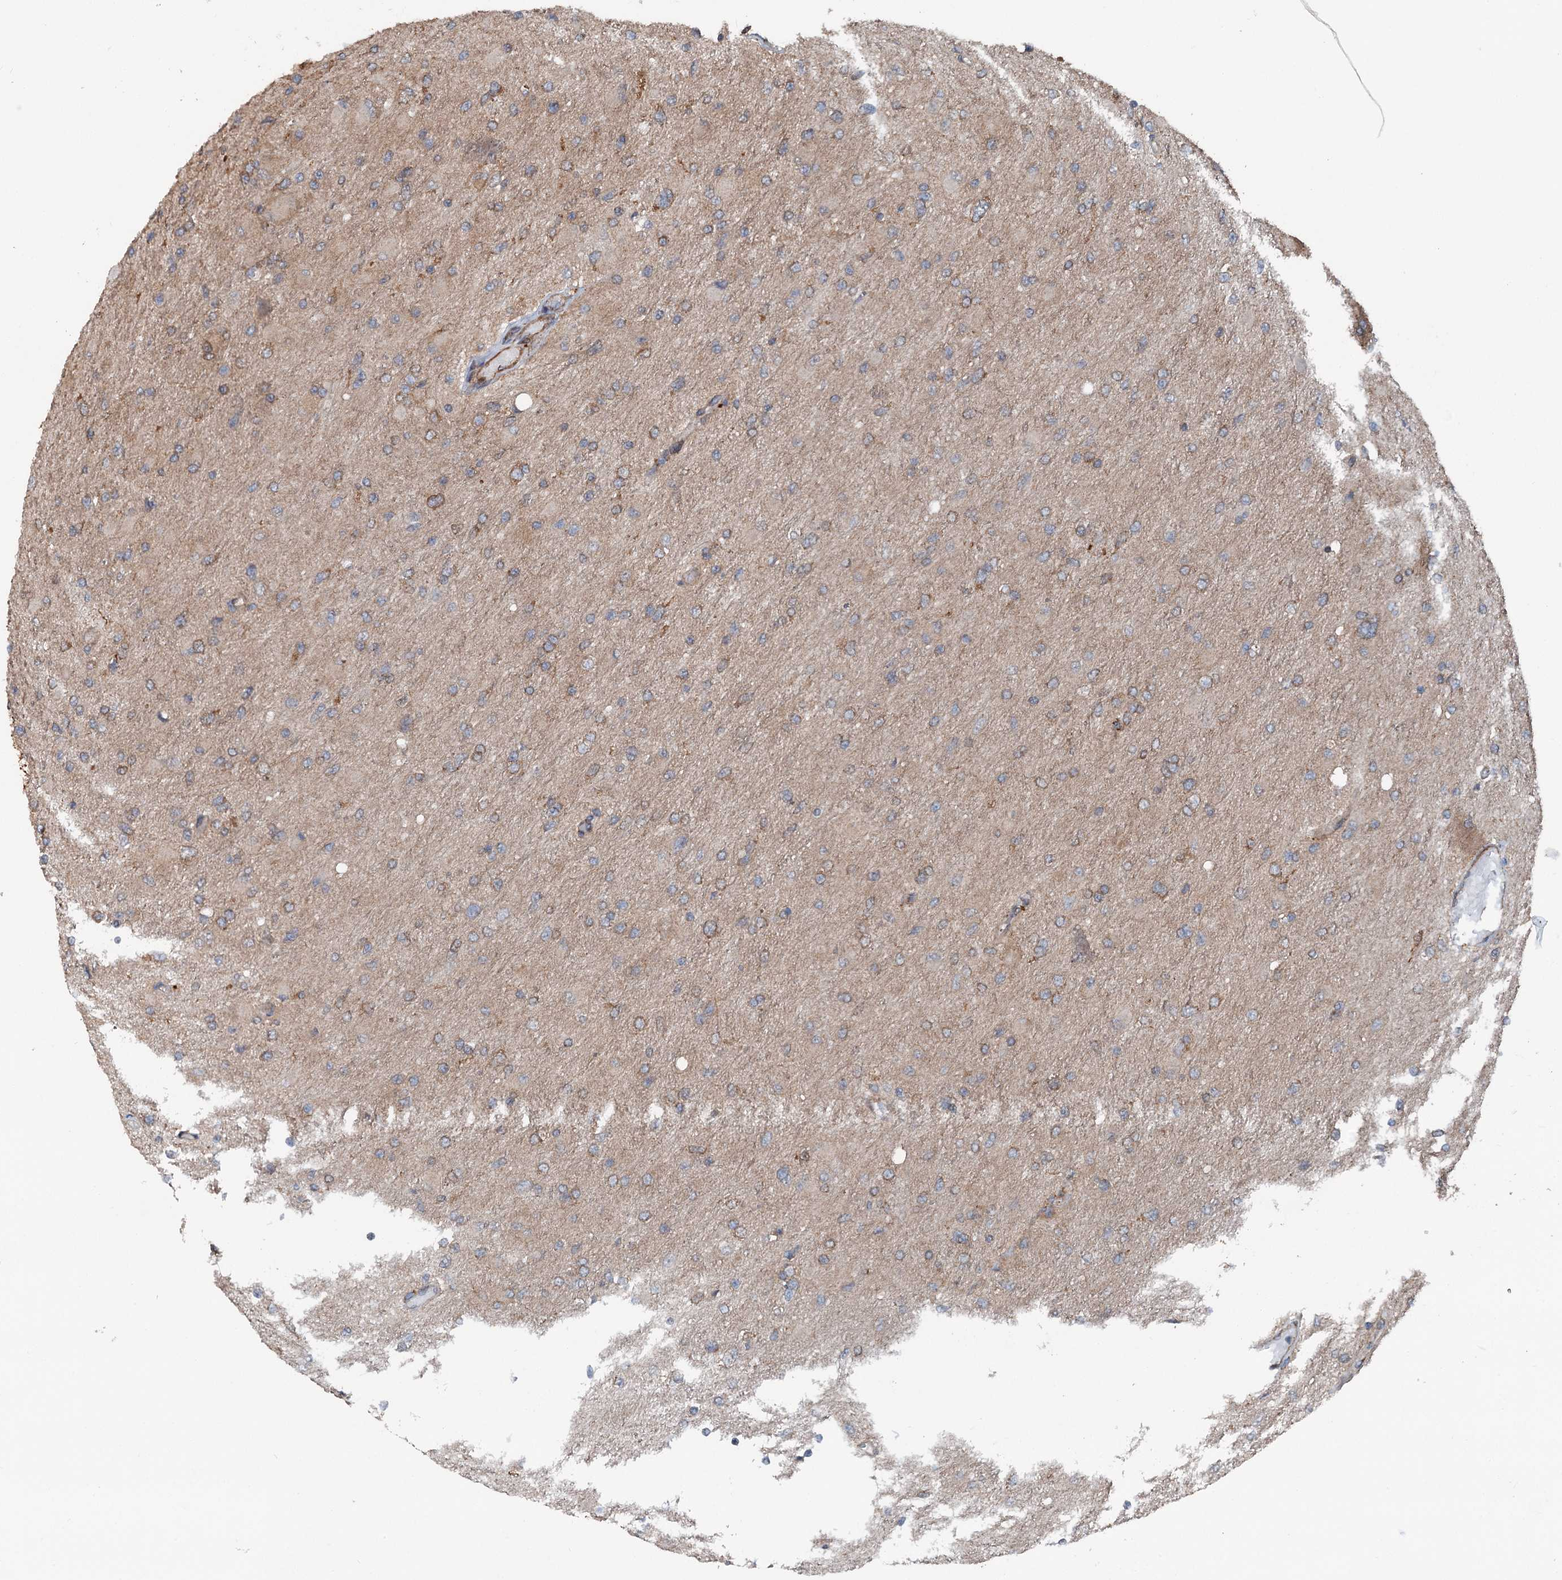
{"staining": {"intensity": "moderate", "quantity": "25%-75%", "location": "cytoplasmic/membranous"}, "tissue": "glioma", "cell_type": "Tumor cells", "image_type": "cancer", "snomed": [{"axis": "morphology", "description": "Glioma, malignant, High grade"}, {"axis": "topography", "description": "Cerebral cortex"}], "caption": "DAB (3,3'-diaminobenzidine) immunohistochemical staining of high-grade glioma (malignant) demonstrates moderate cytoplasmic/membranous protein staining in approximately 25%-75% of tumor cells. The staining was performed using DAB to visualize the protein expression in brown, while the nuclei were stained in blue with hematoxylin (Magnification: 20x).", "gene": "RNF214", "patient": {"sex": "female", "age": 36}}